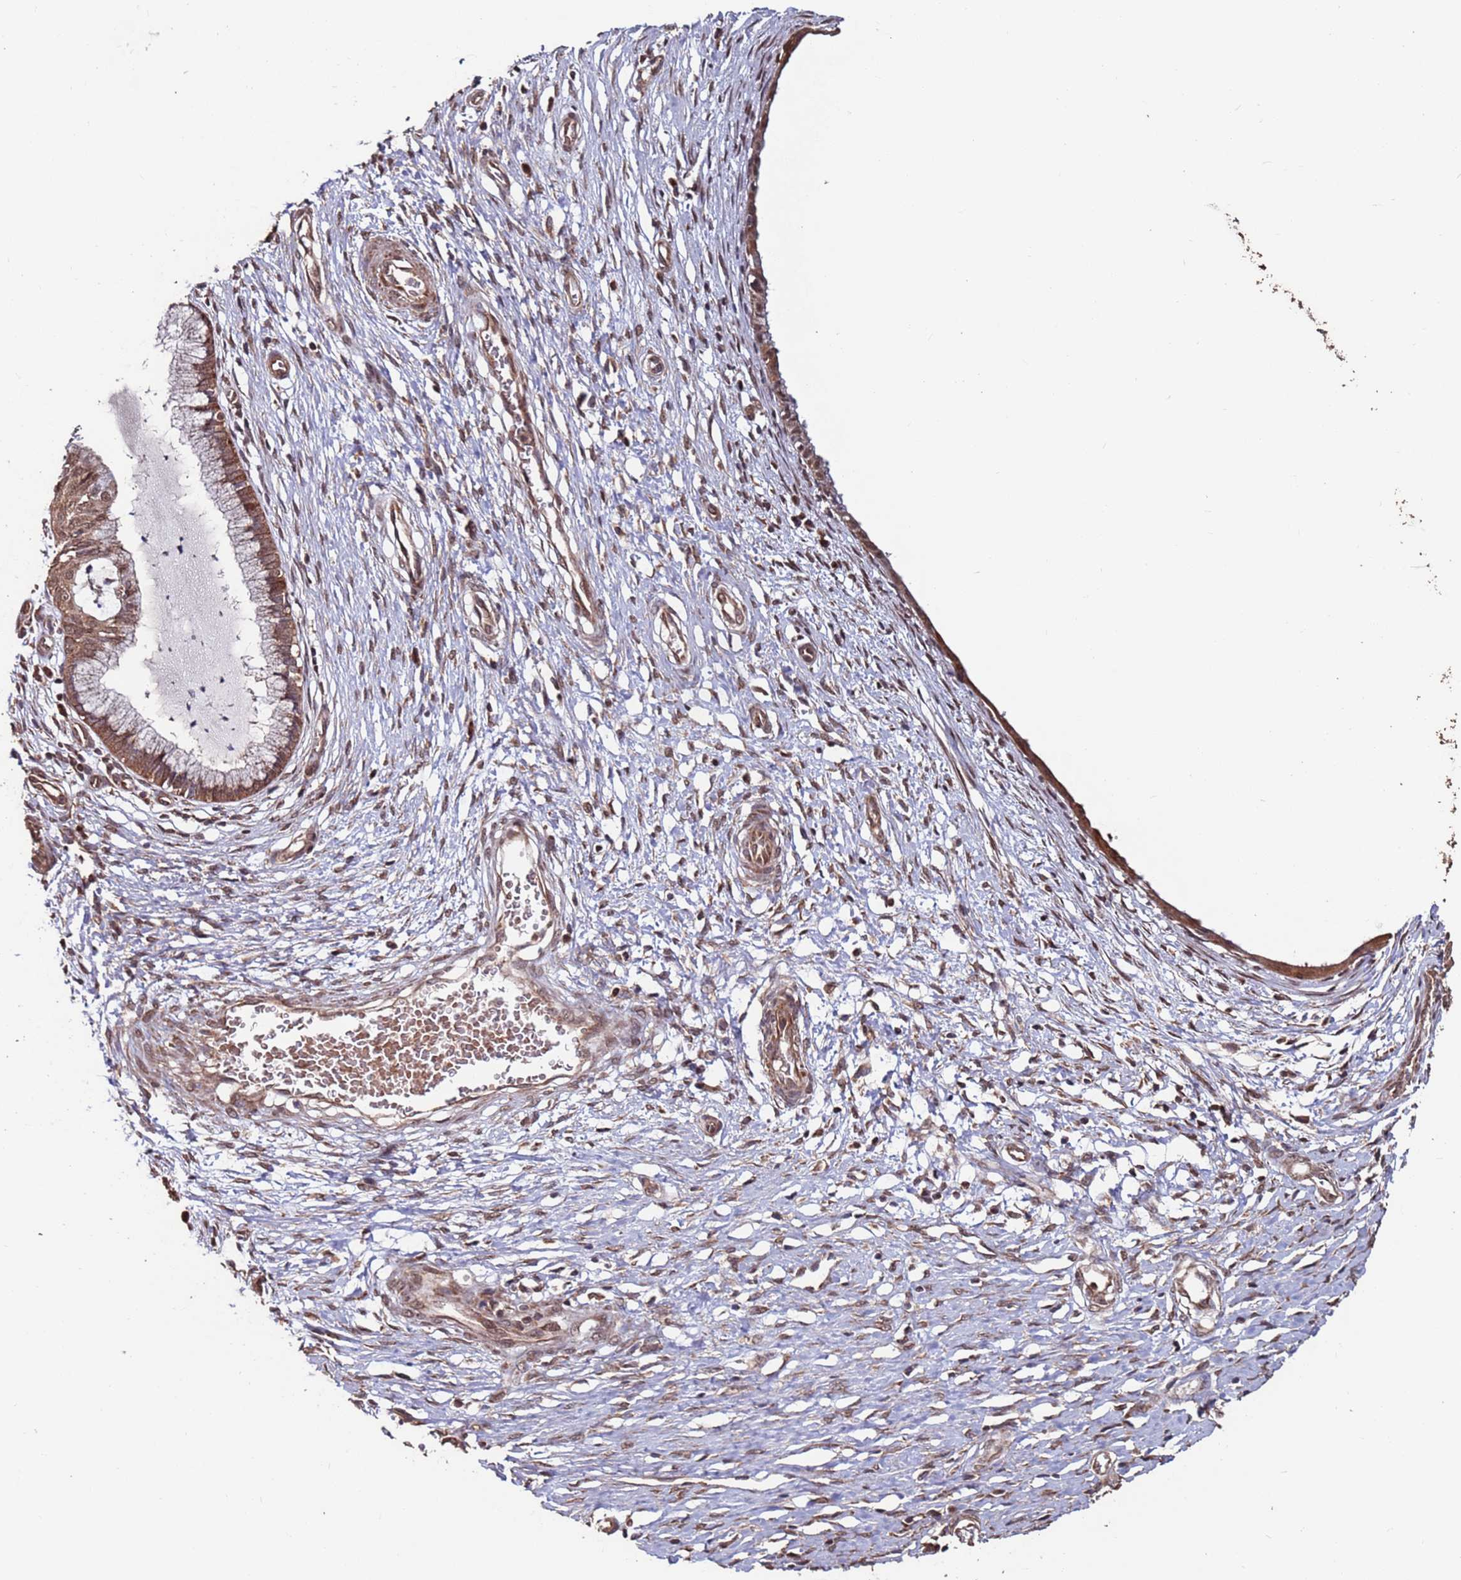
{"staining": {"intensity": "moderate", "quantity": "25%-75%", "location": "cytoplasmic/membranous,nuclear"}, "tissue": "cervix", "cell_type": "Glandular cells", "image_type": "normal", "snomed": [{"axis": "morphology", "description": "Normal tissue, NOS"}, {"axis": "topography", "description": "Cervix"}], "caption": "Protein staining of normal cervix demonstrates moderate cytoplasmic/membranous,nuclear staining in approximately 25%-75% of glandular cells.", "gene": "PRR7", "patient": {"sex": "female", "age": 55}}